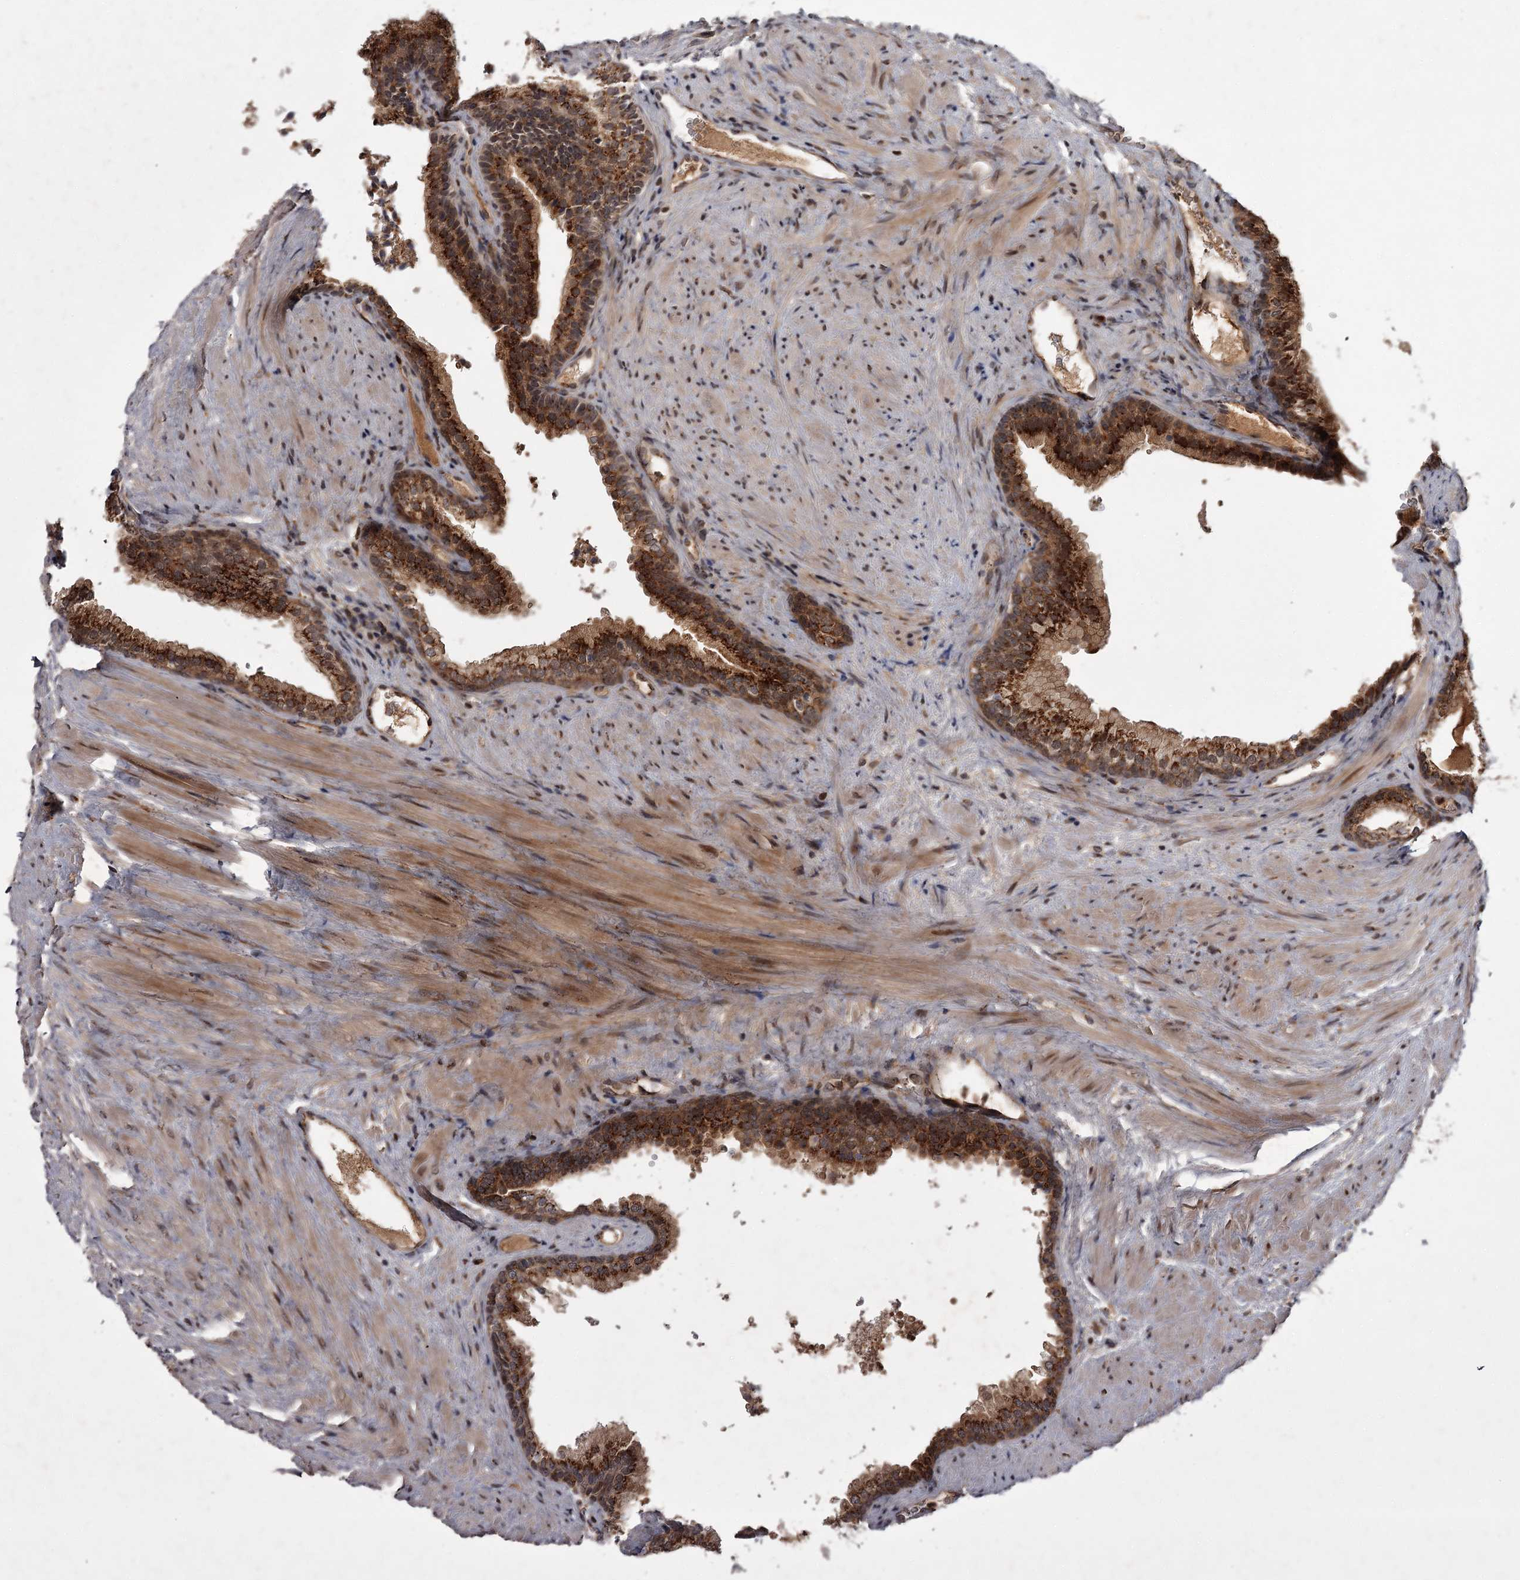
{"staining": {"intensity": "strong", "quantity": ">75%", "location": "cytoplasmic/membranous"}, "tissue": "prostate", "cell_type": "Glandular cells", "image_type": "normal", "snomed": [{"axis": "morphology", "description": "Normal tissue, NOS"}, {"axis": "topography", "description": "Prostate"}], "caption": "Prostate stained for a protein (brown) shows strong cytoplasmic/membranous positive expression in approximately >75% of glandular cells.", "gene": "TBC1D23", "patient": {"sex": "male", "age": 76}}